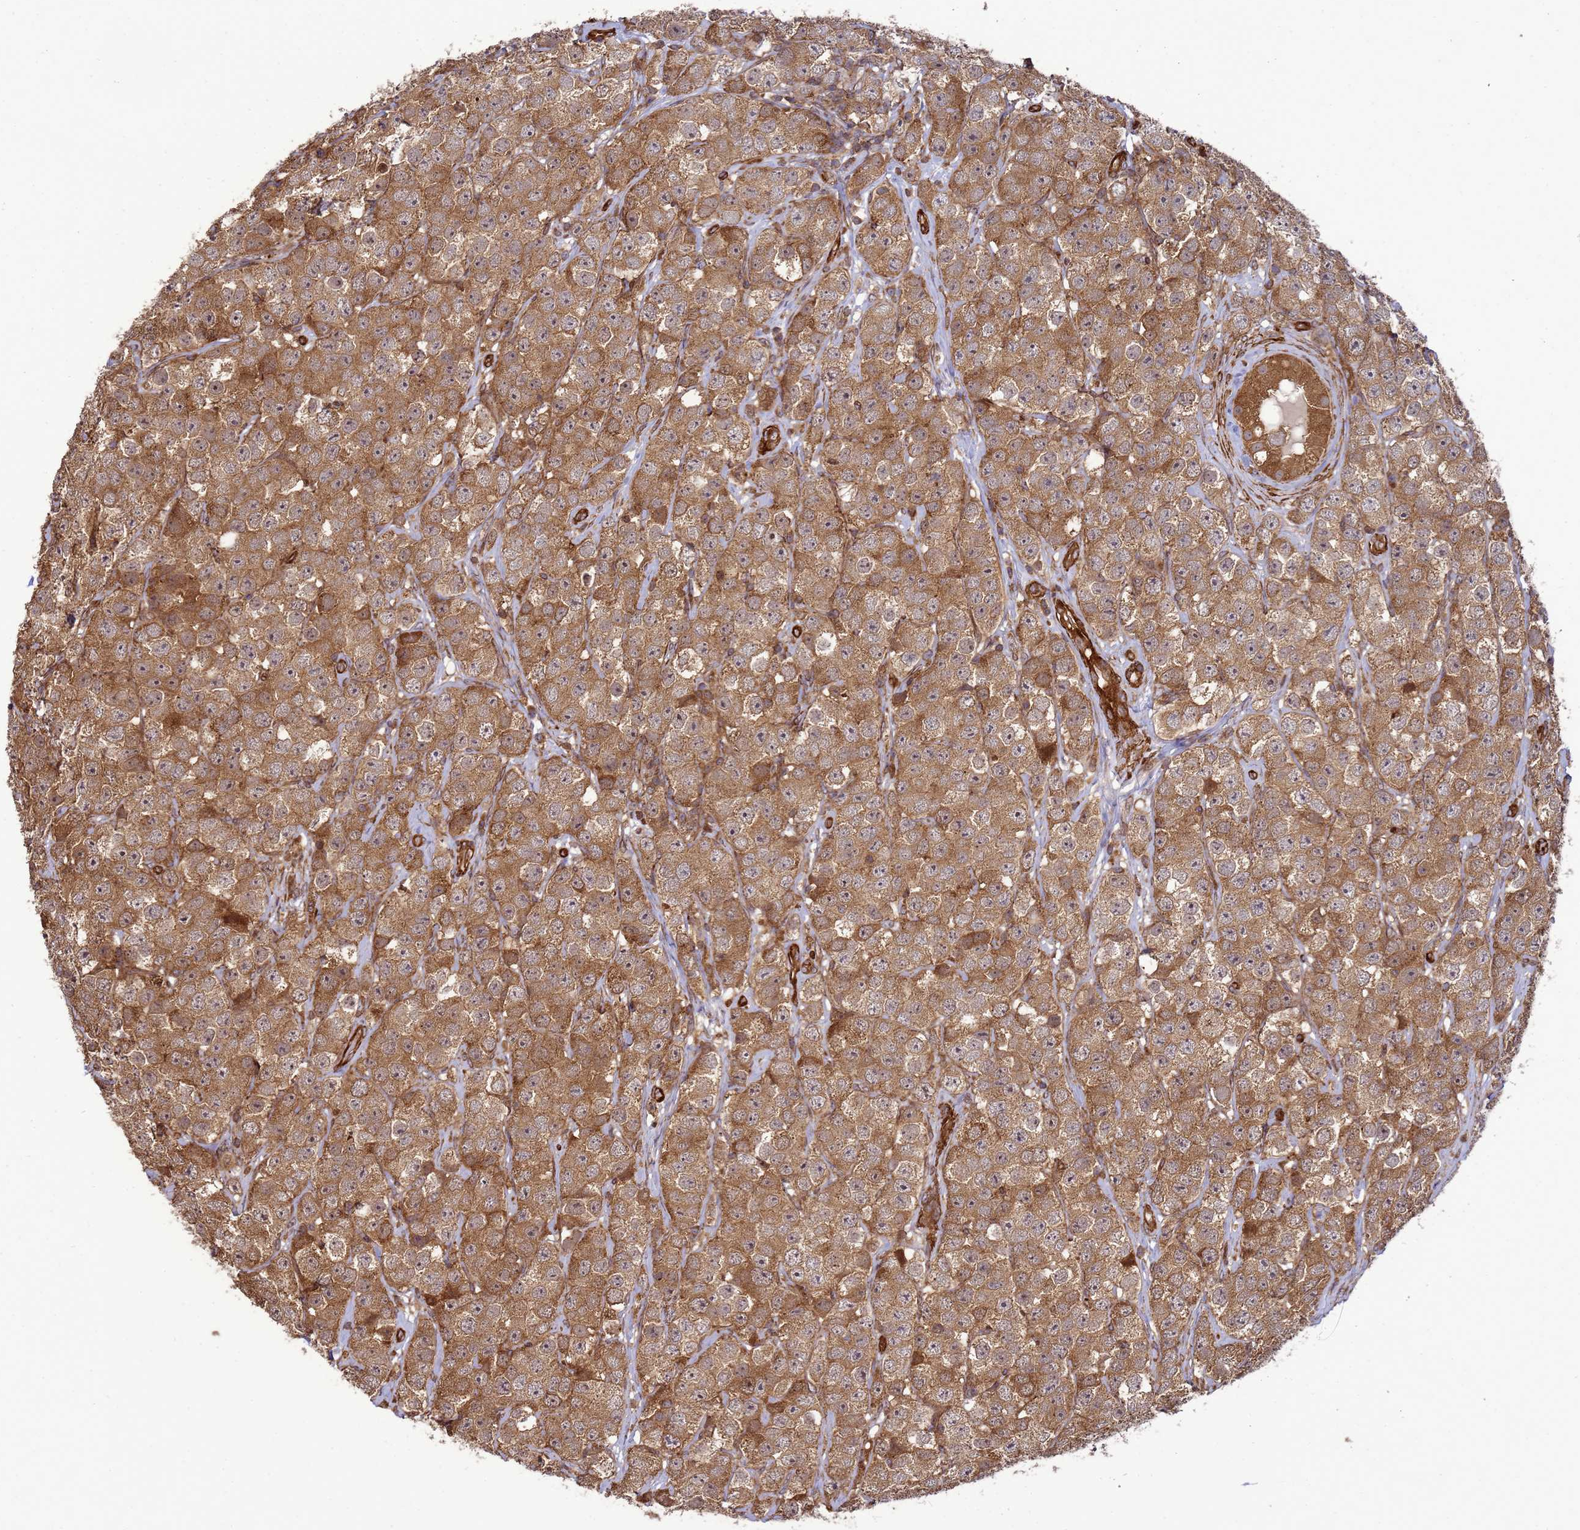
{"staining": {"intensity": "moderate", "quantity": ">75%", "location": "cytoplasmic/membranous"}, "tissue": "testis cancer", "cell_type": "Tumor cells", "image_type": "cancer", "snomed": [{"axis": "morphology", "description": "Seminoma, NOS"}, {"axis": "topography", "description": "Testis"}], "caption": "Testis cancer (seminoma) stained with DAB (3,3'-diaminobenzidine) IHC shows medium levels of moderate cytoplasmic/membranous expression in about >75% of tumor cells.", "gene": "CNOT1", "patient": {"sex": "male", "age": 28}}